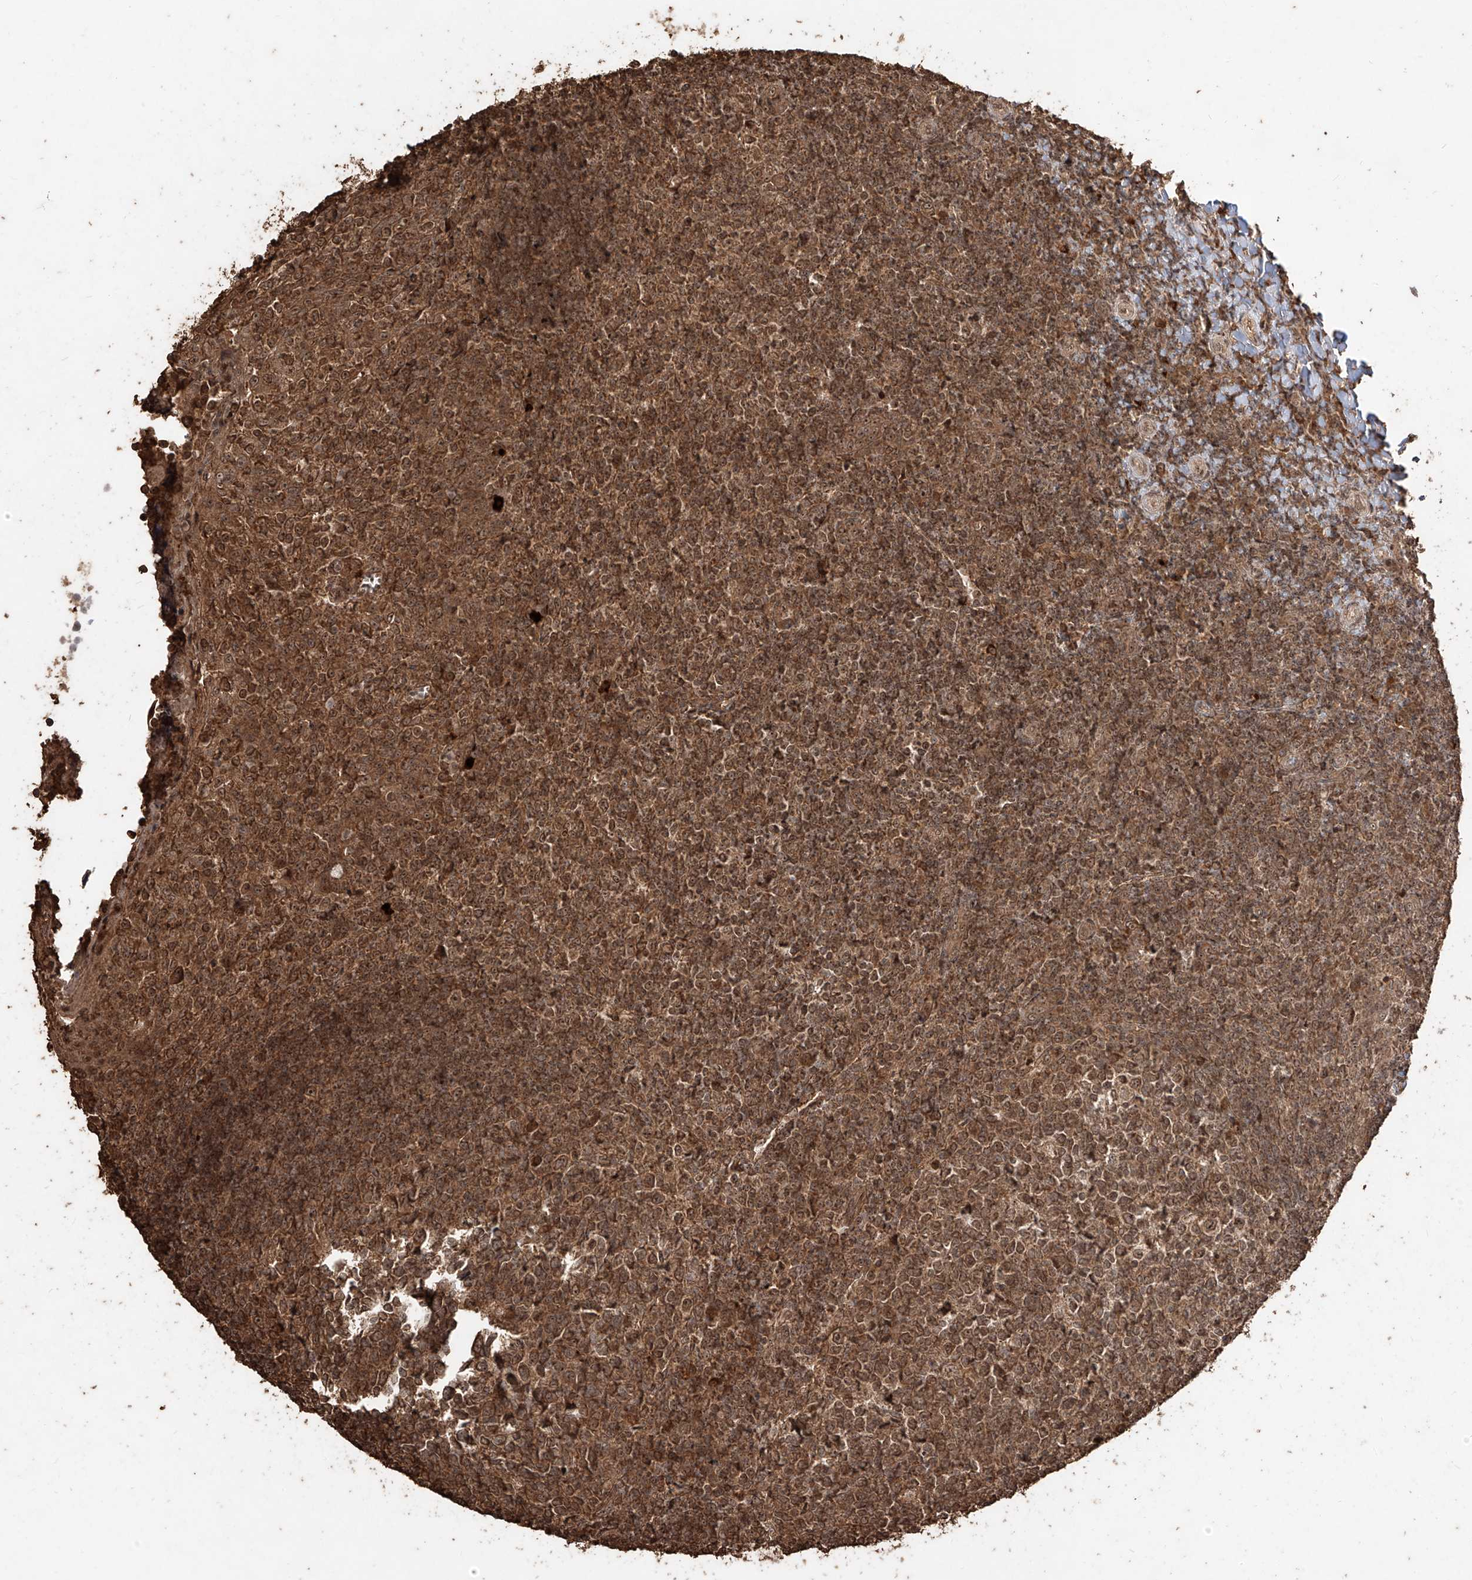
{"staining": {"intensity": "moderate", "quantity": ">75%", "location": "cytoplasmic/membranous"}, "tissue": "tonsil", "cell_type": "Germinal center cells", "image_type": "normal", "snomed": [{"axis": "morphology", "description": "Normal tissue, NOS"}, {"axis": "topography", "description": "Tonsil"}], "caption": "IHC staining of unremarkable tonsil, which reveals medium levels of moderate cytoplasmic/membranous expression in about >75% of germinal center cells indicating moderate cytoplasmic/membranous protein expression. The staining was performed using DAB (3,3'-diaminobenzidine) (brown) for protein detection and nuclei were counterstained in hematoxylin (blue).", "gene": "ZNF660", "patient": {"sex": "female", "age": 19}}